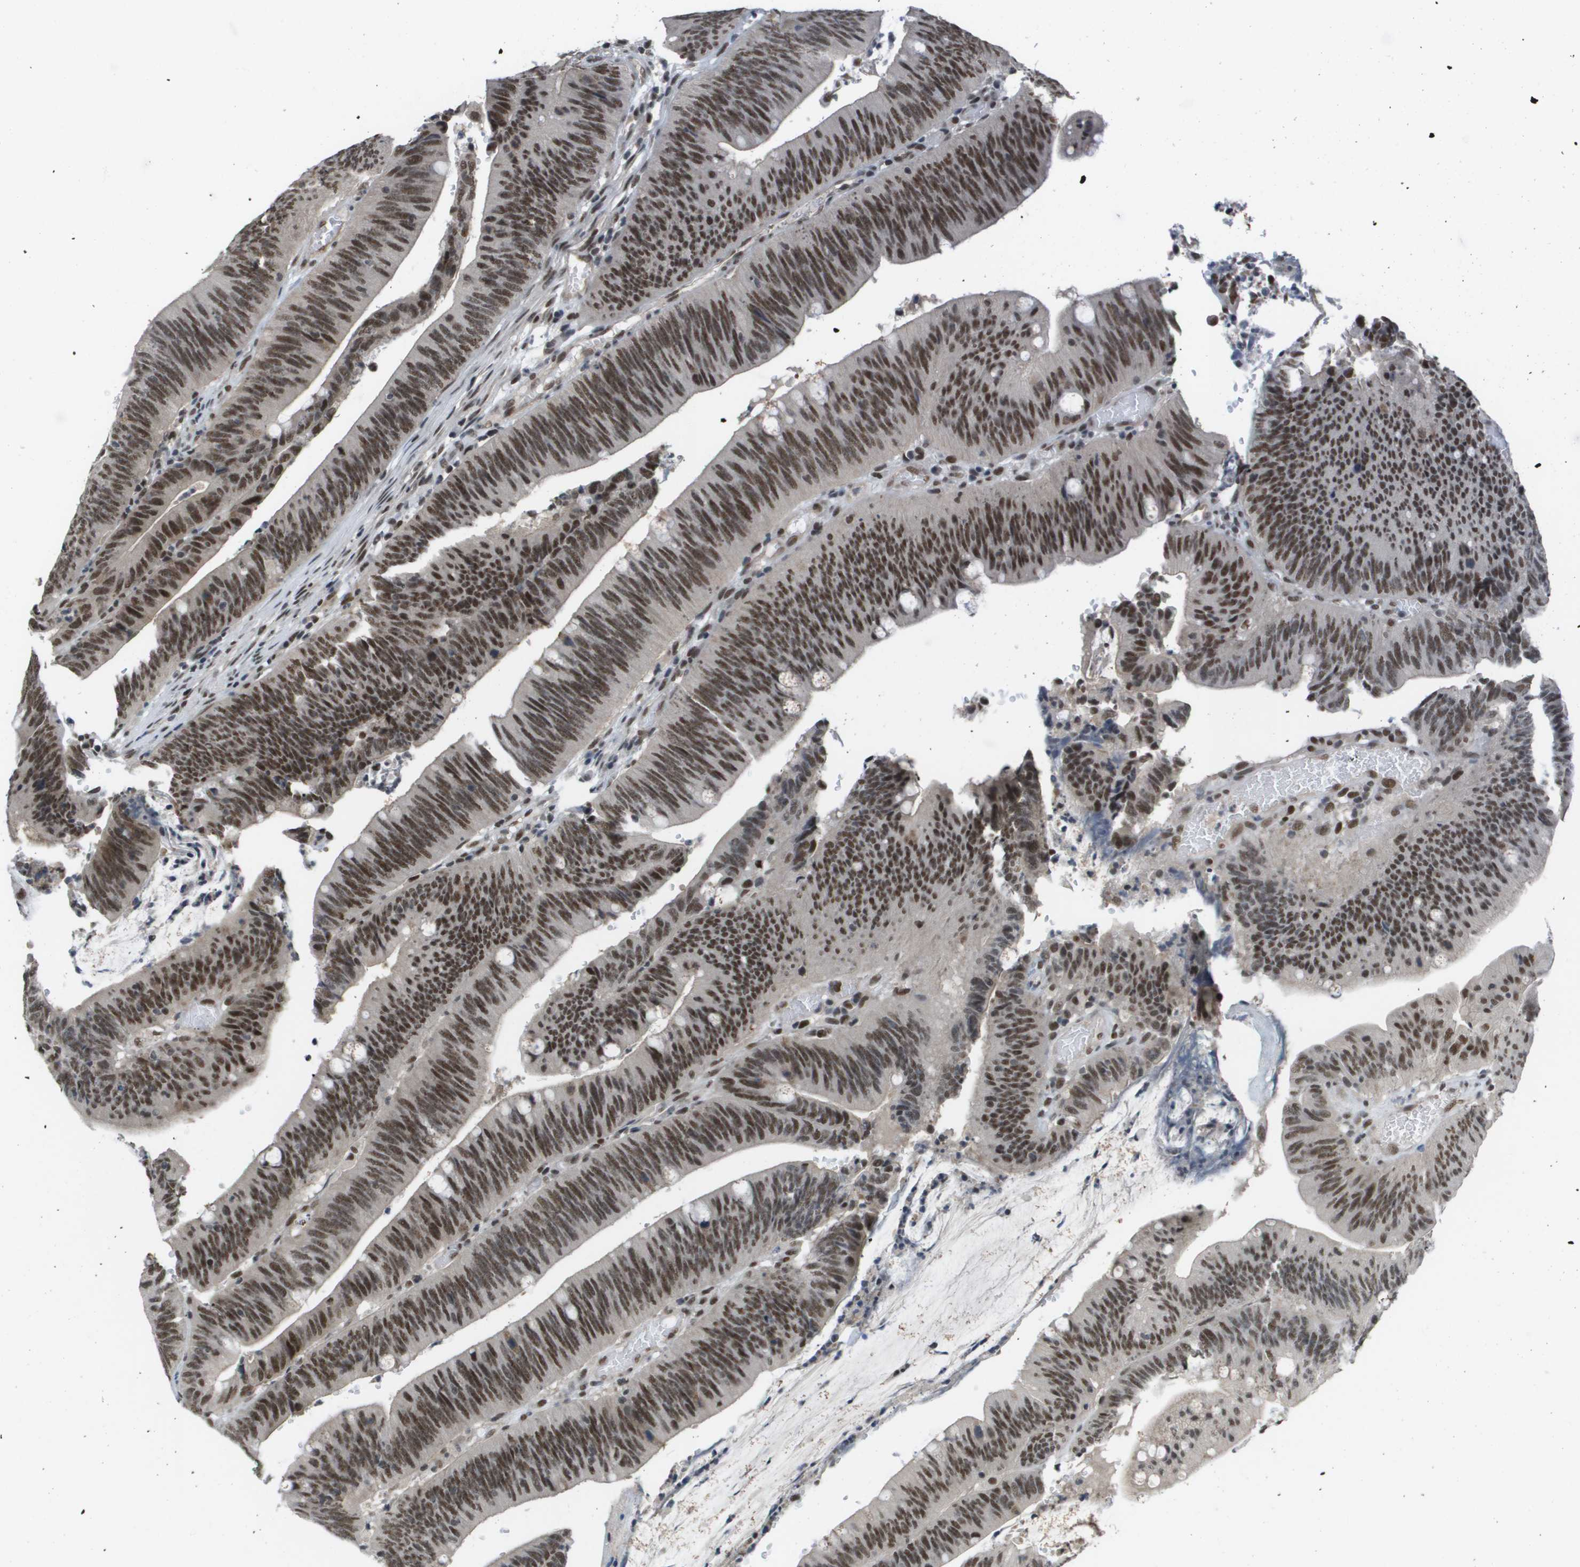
{"staining": {"intensity": "moderate", "quantity": ">75%", "location": "nuclear"}, "tissue": "colorectal cancer", "cell_type": "Tumor cells", "image_type": "cancer", "snomed": [{"axis": "morphology", "description": "Normal tissue, NOS"}, {"axis": "morphology", "description": "Adenocarcinoma, NOS"}, {"axis": "topography", "description": "Rectum"}], "caption": "Moderate nuclear staining for a protein is seen in approximately >75% of tumor cells of colorectal adenocarcinoma using IHC.", "gene": "ISY1", "patient": {"sex": "female", "age": 66}}